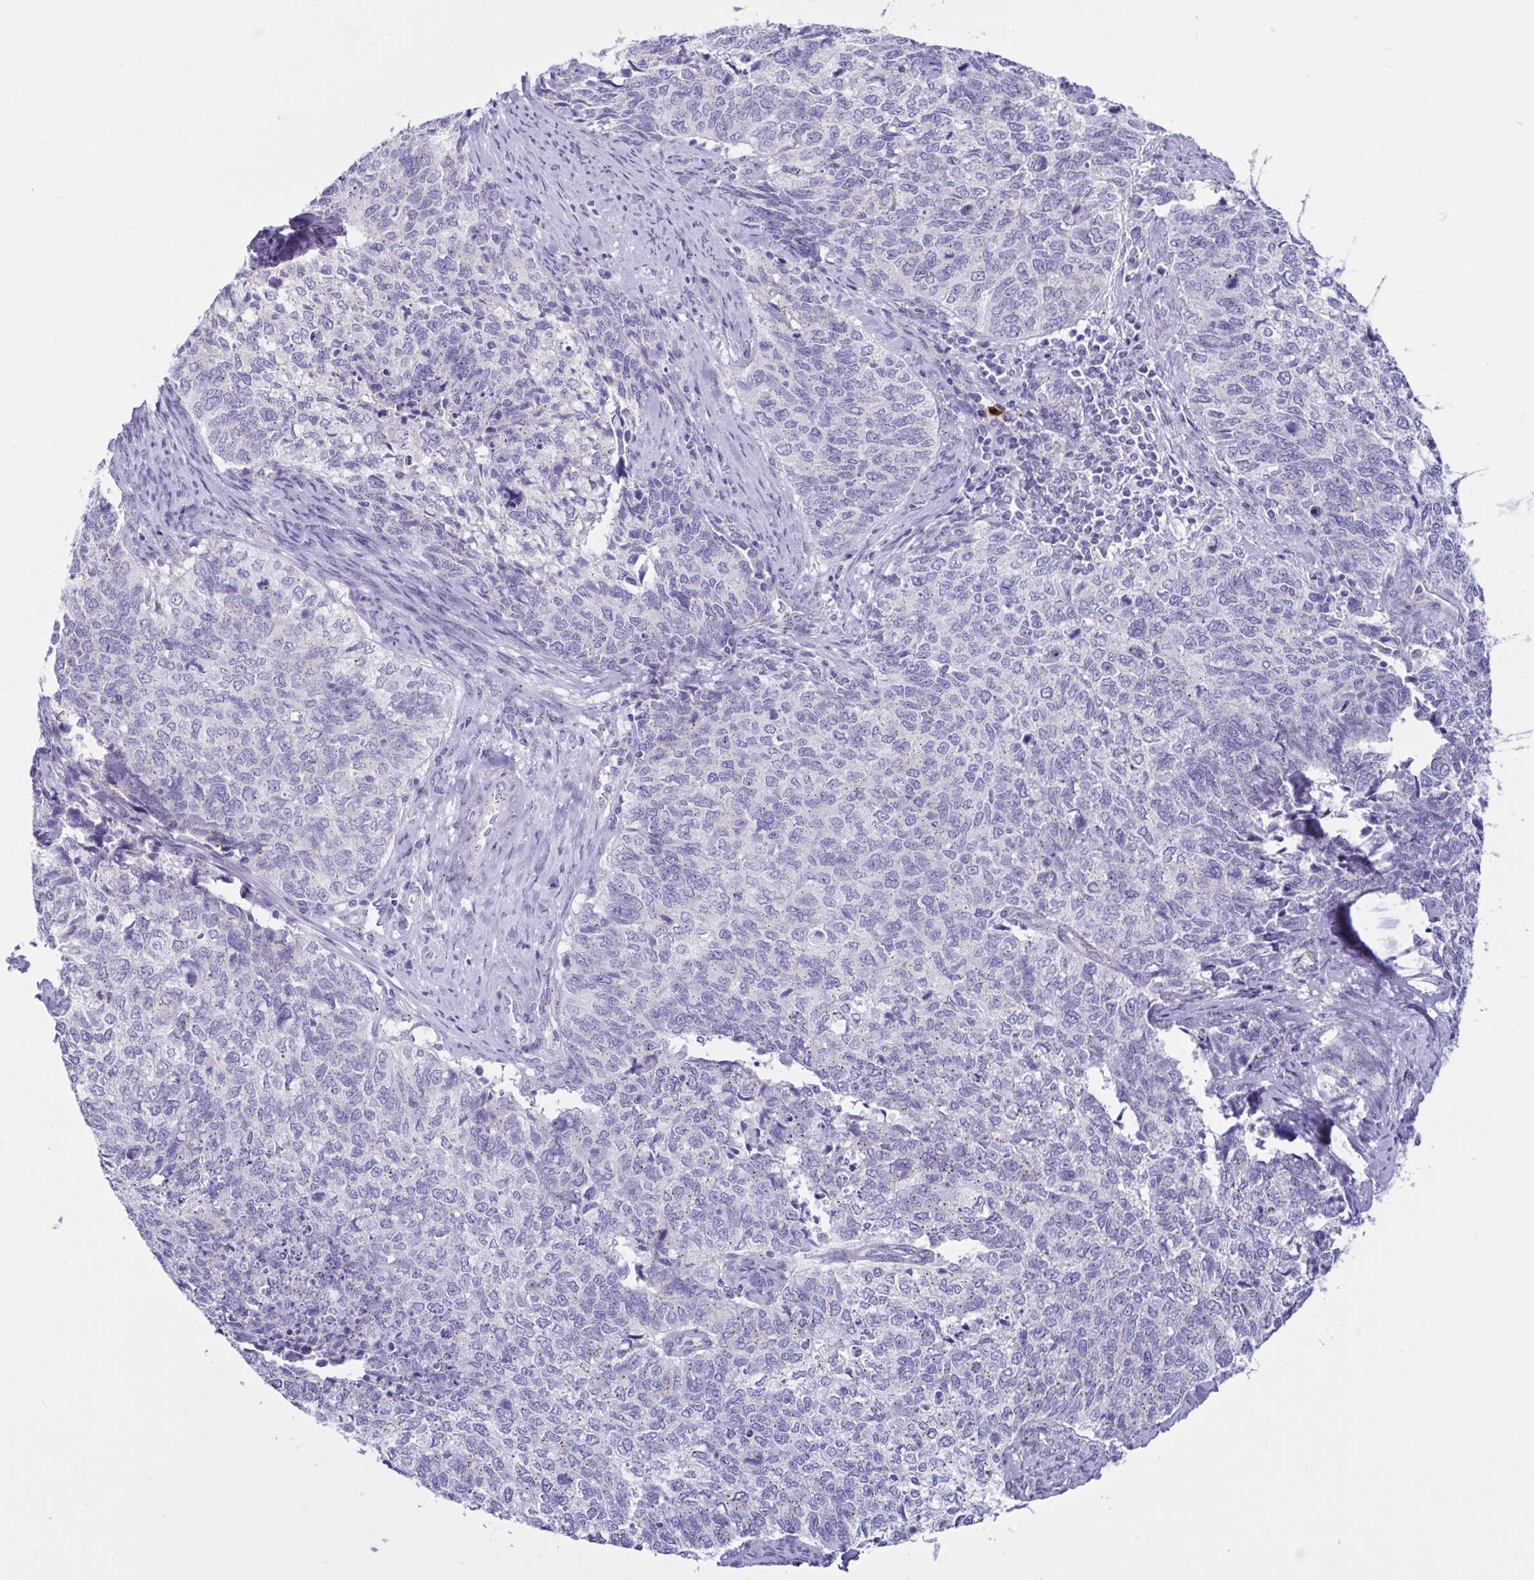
{"staining": {"intensity": "weak", "quantity": "<25%", "location": "cytoplasmic/membranous"}, "tissue": "cervical cancer", "cell_type": "Tumor cells", "image_type": "cancer", "snomed": [{"axis": "morphology", "description": "Adenocarcinoma, NOS"}, {"axis": "topography", "description": "Cervix"}], "caption": "An image of human cervical cancer (adenocarcinoma) is negative for staining in tumor cells.", "gene": "RNASE3", "patient": {"sex": "female", "age": 63}}